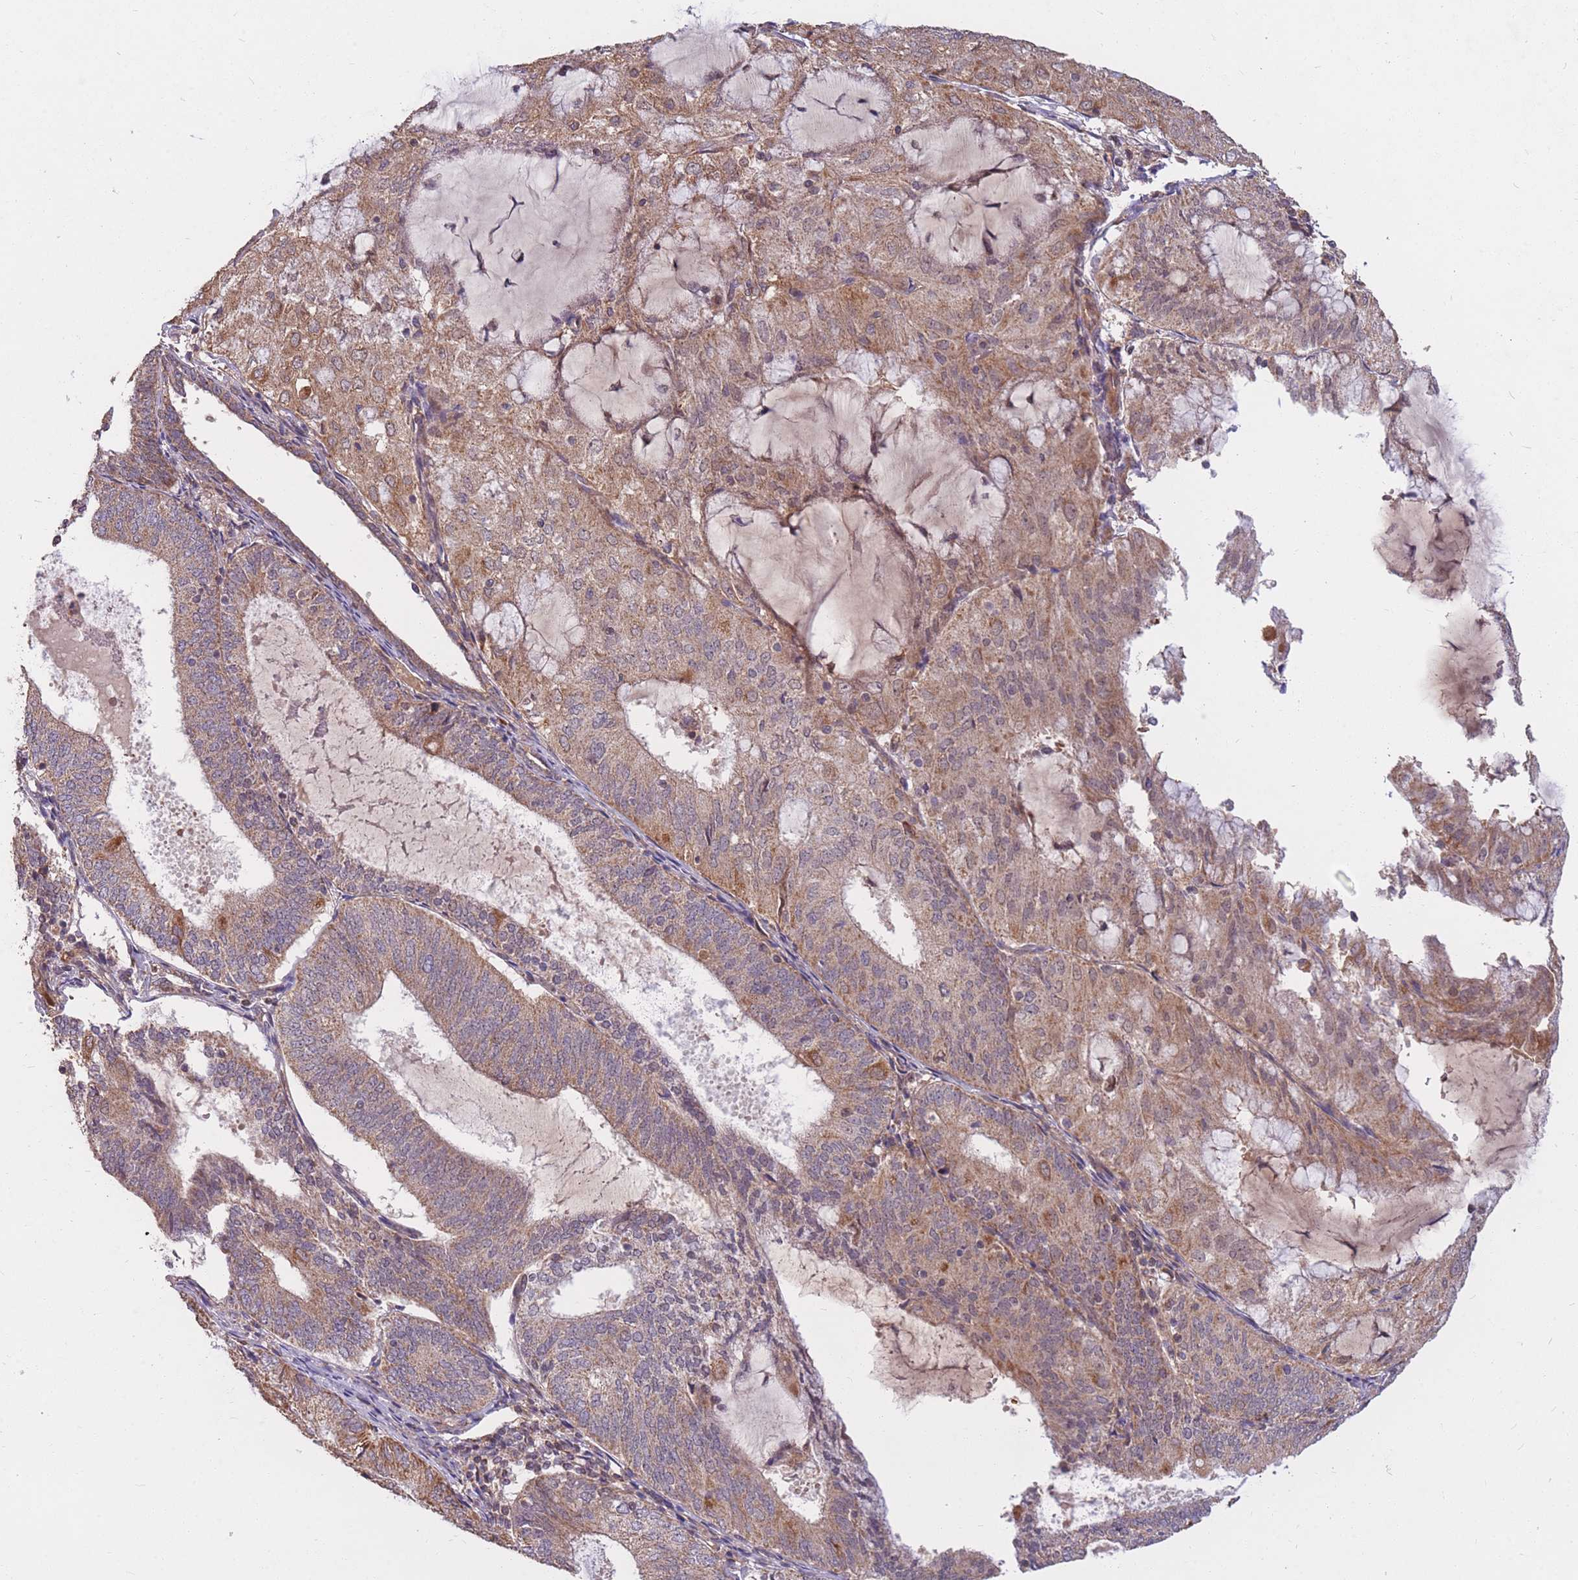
{"staining": {"intensity": "moderate", "quantity": ">75%", "location": "cytoplasmic/membranous"}, "tissue": "endometrial cancer", "cell_type": "Tumor cells", "image_type": "cancer", "snomed": [{"axis": "morphology", "description": "Adenocarcinoma, NOS"}, {"axis": "topography", "description": "Endometrium"}], "caption": "Human endometrial adenocarcinoma stained with a protein marker shows moderate staining in tumor cells.", "gene": "PTPMT1", "patient": {"sex": "female", "age": 81}}